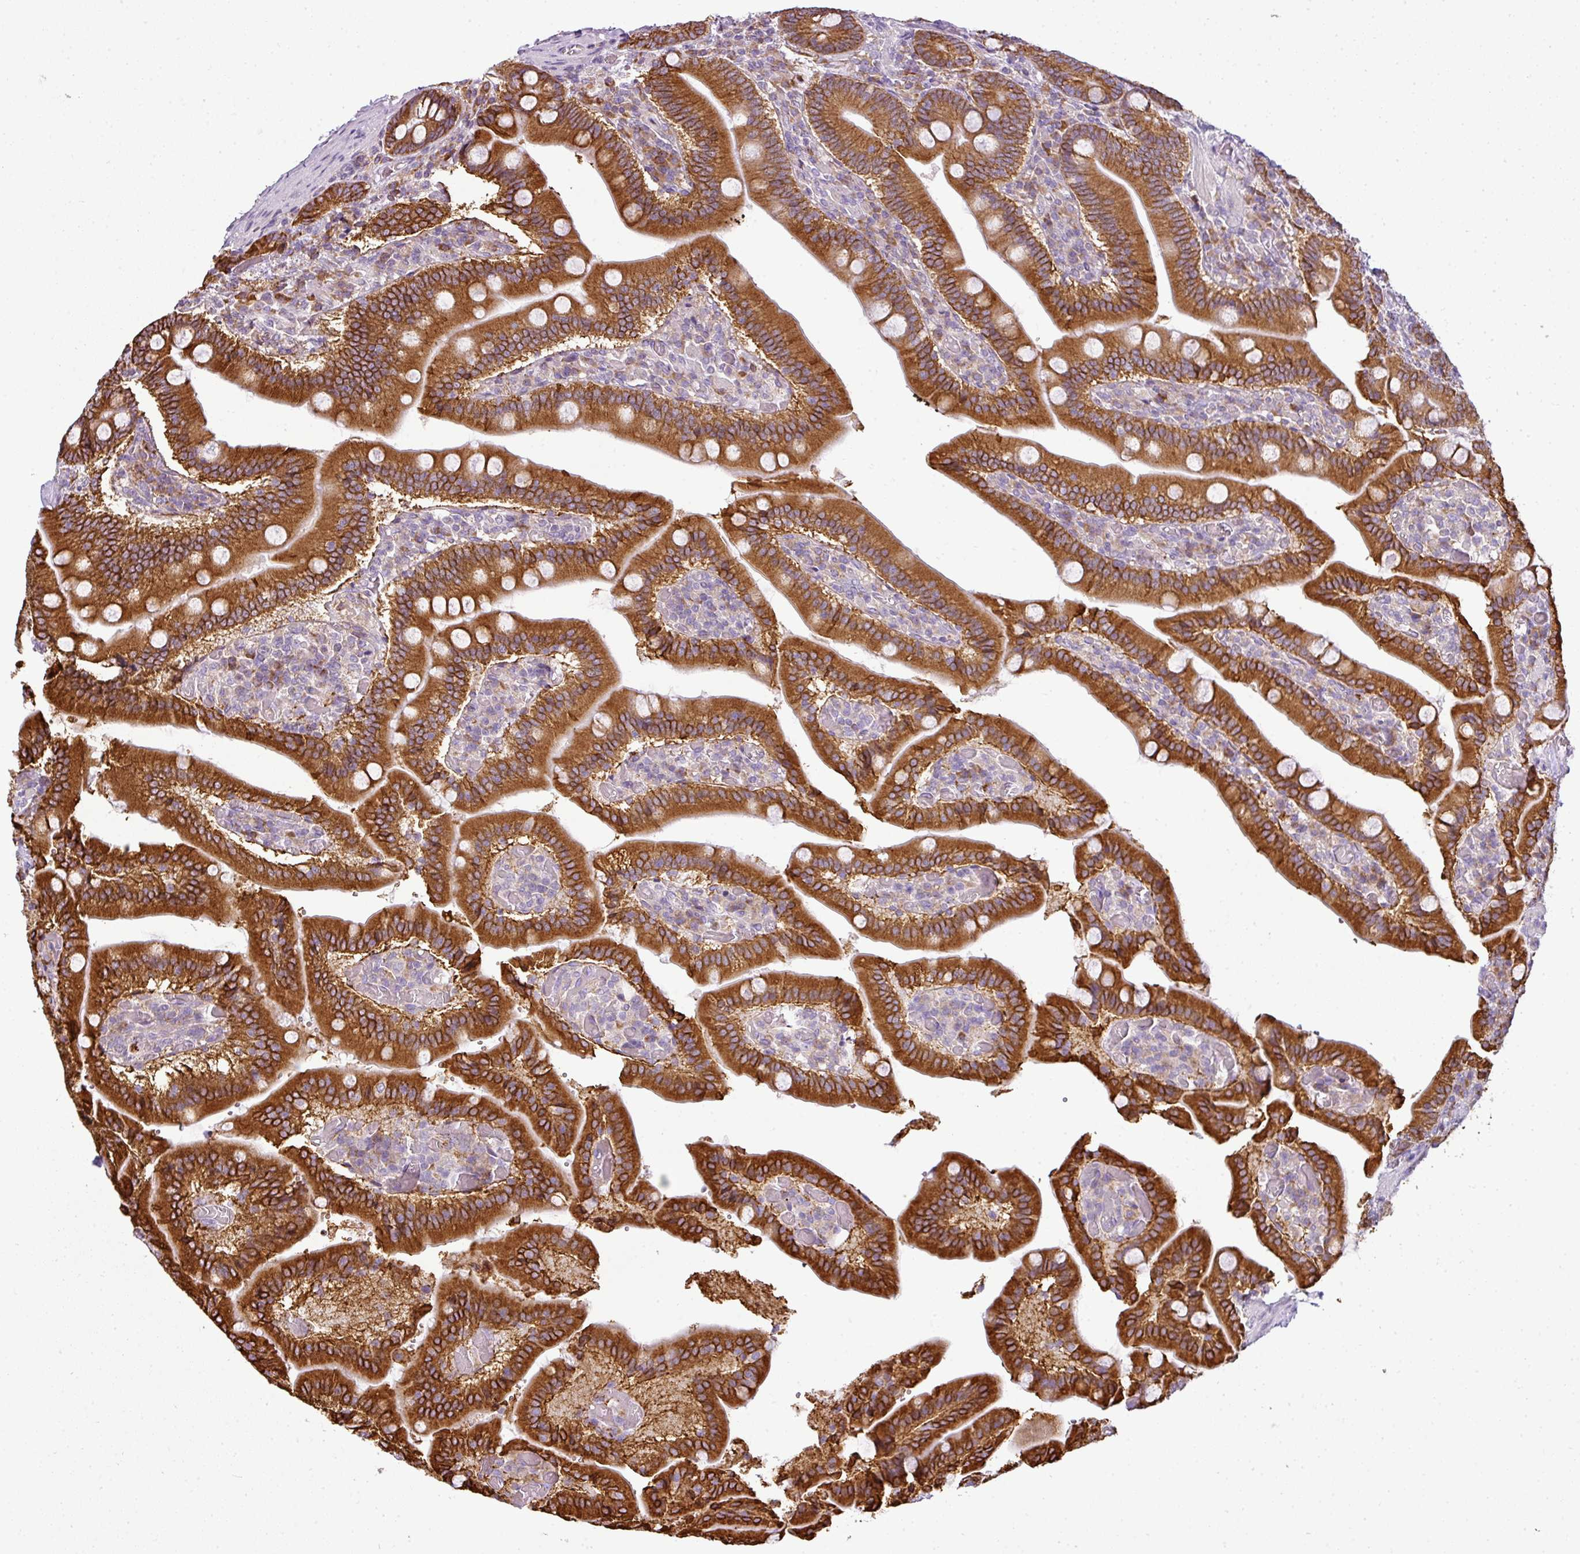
{"staining": {"intensity": "strong", "quantity": ">75%", "location": "cytoplasmic/membranous"}, "tissue": "duodenum", "cell_type": "Glandular cells", "image_type": "normal", "snomed": [{"axis": "morphology", "description": "Normal tissue, NOS"}, {"axis": "topography", "description": "Duodenum"}], "caption": "Immunohistochemistry of benign duodenum demonstrates high levels of strong cytoplasmic/membranous expression in approximately >75% of glandular cells. (brown staining indicates protein expression, while blue staining denotes nuclei).", "gene": "ANKRD18A", "patient": {"sex": "female", "age": 62}}